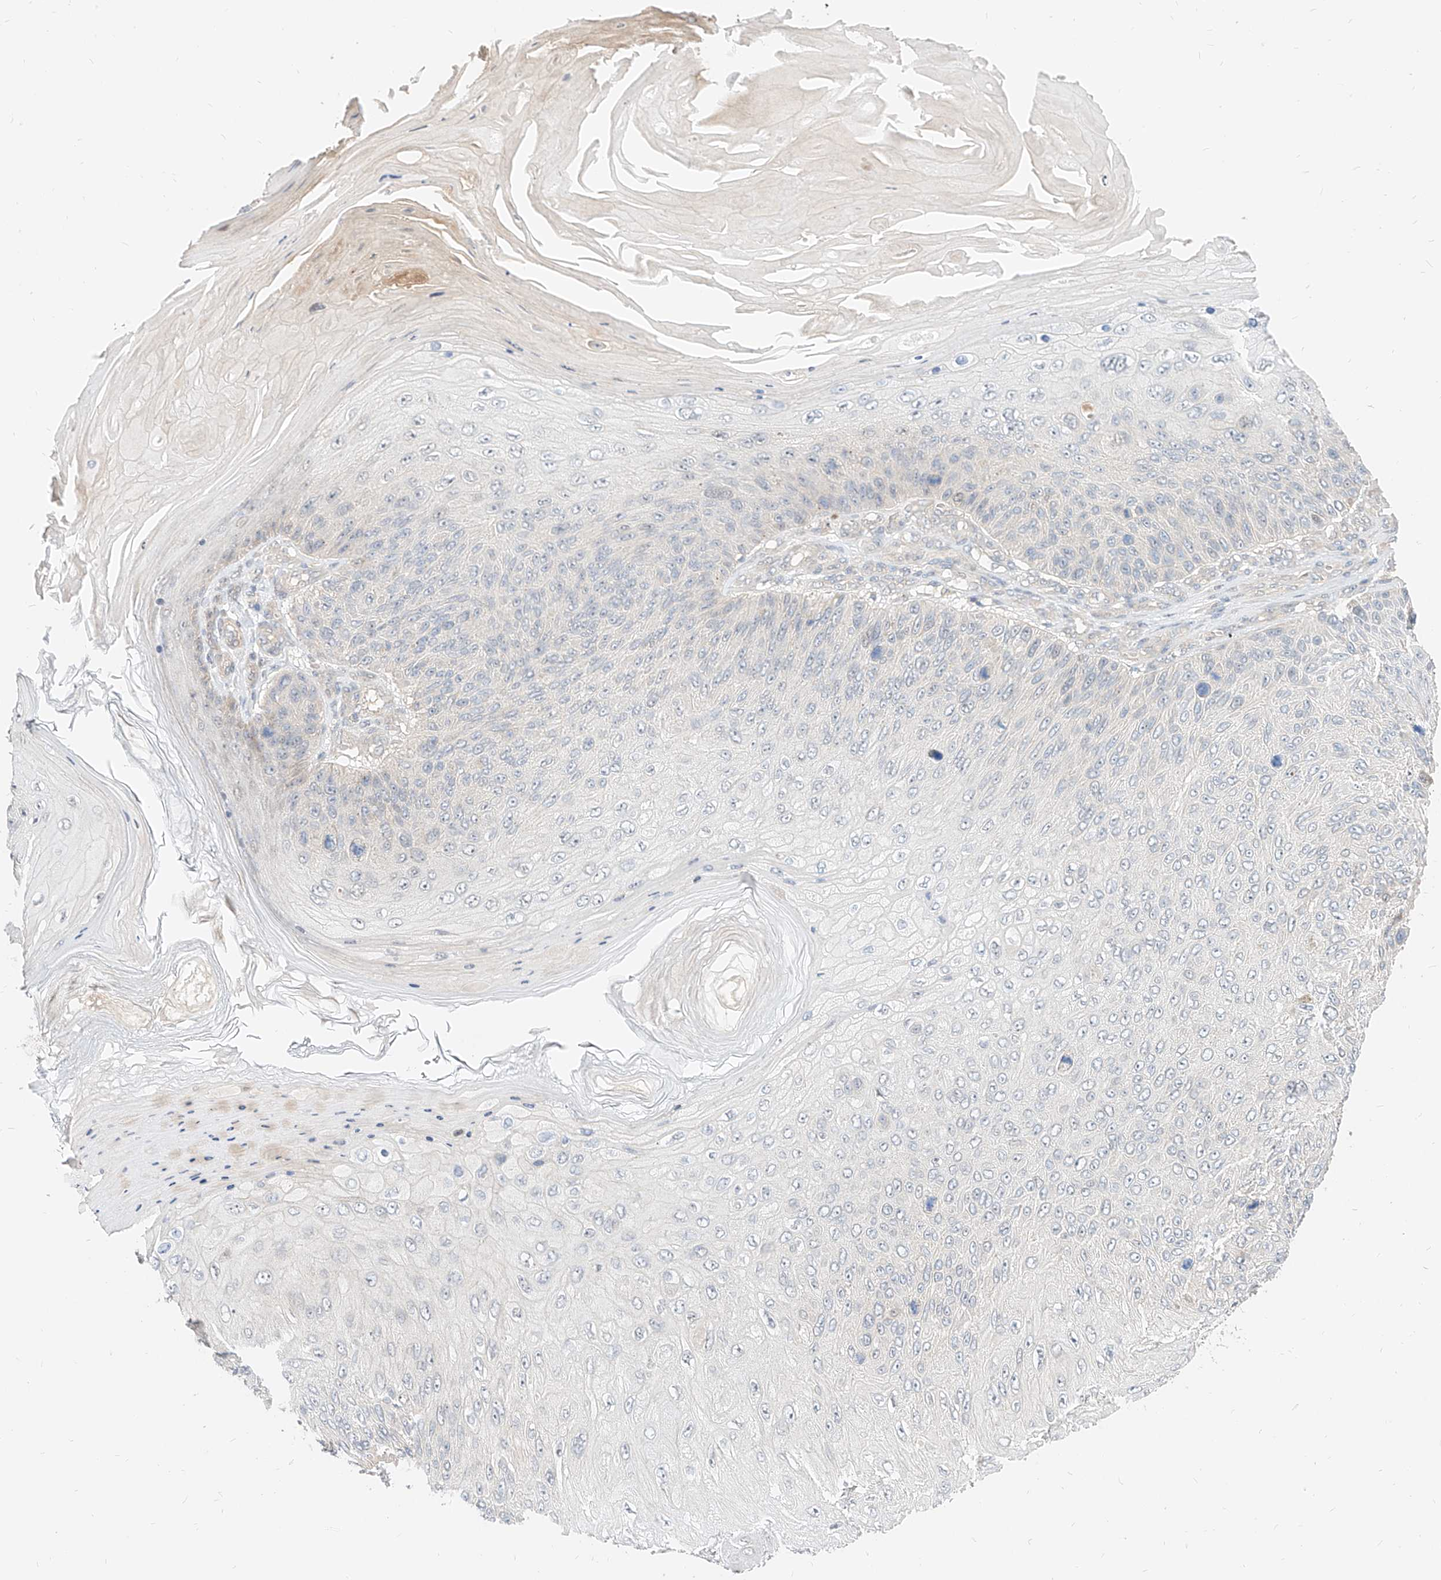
{"staining": {"intensity": "negative", "quantity": "none", "location": "none"}, "tissue": "skin cancer", "cell_type": "Tumor cells", "image_type": "cancer", "snomed": [{"axis": "morphology", "description": "Squamous cell carcinoma, NOS"}, {"axis": "topography", "description": "Skin"}], "caption": "Immunohistochemistry of squamous cell carcinoma (skin) exhibits no expression in tumor cells.", "gene": "TSNAX", "patient": {"sex": "female", "age": 88}}